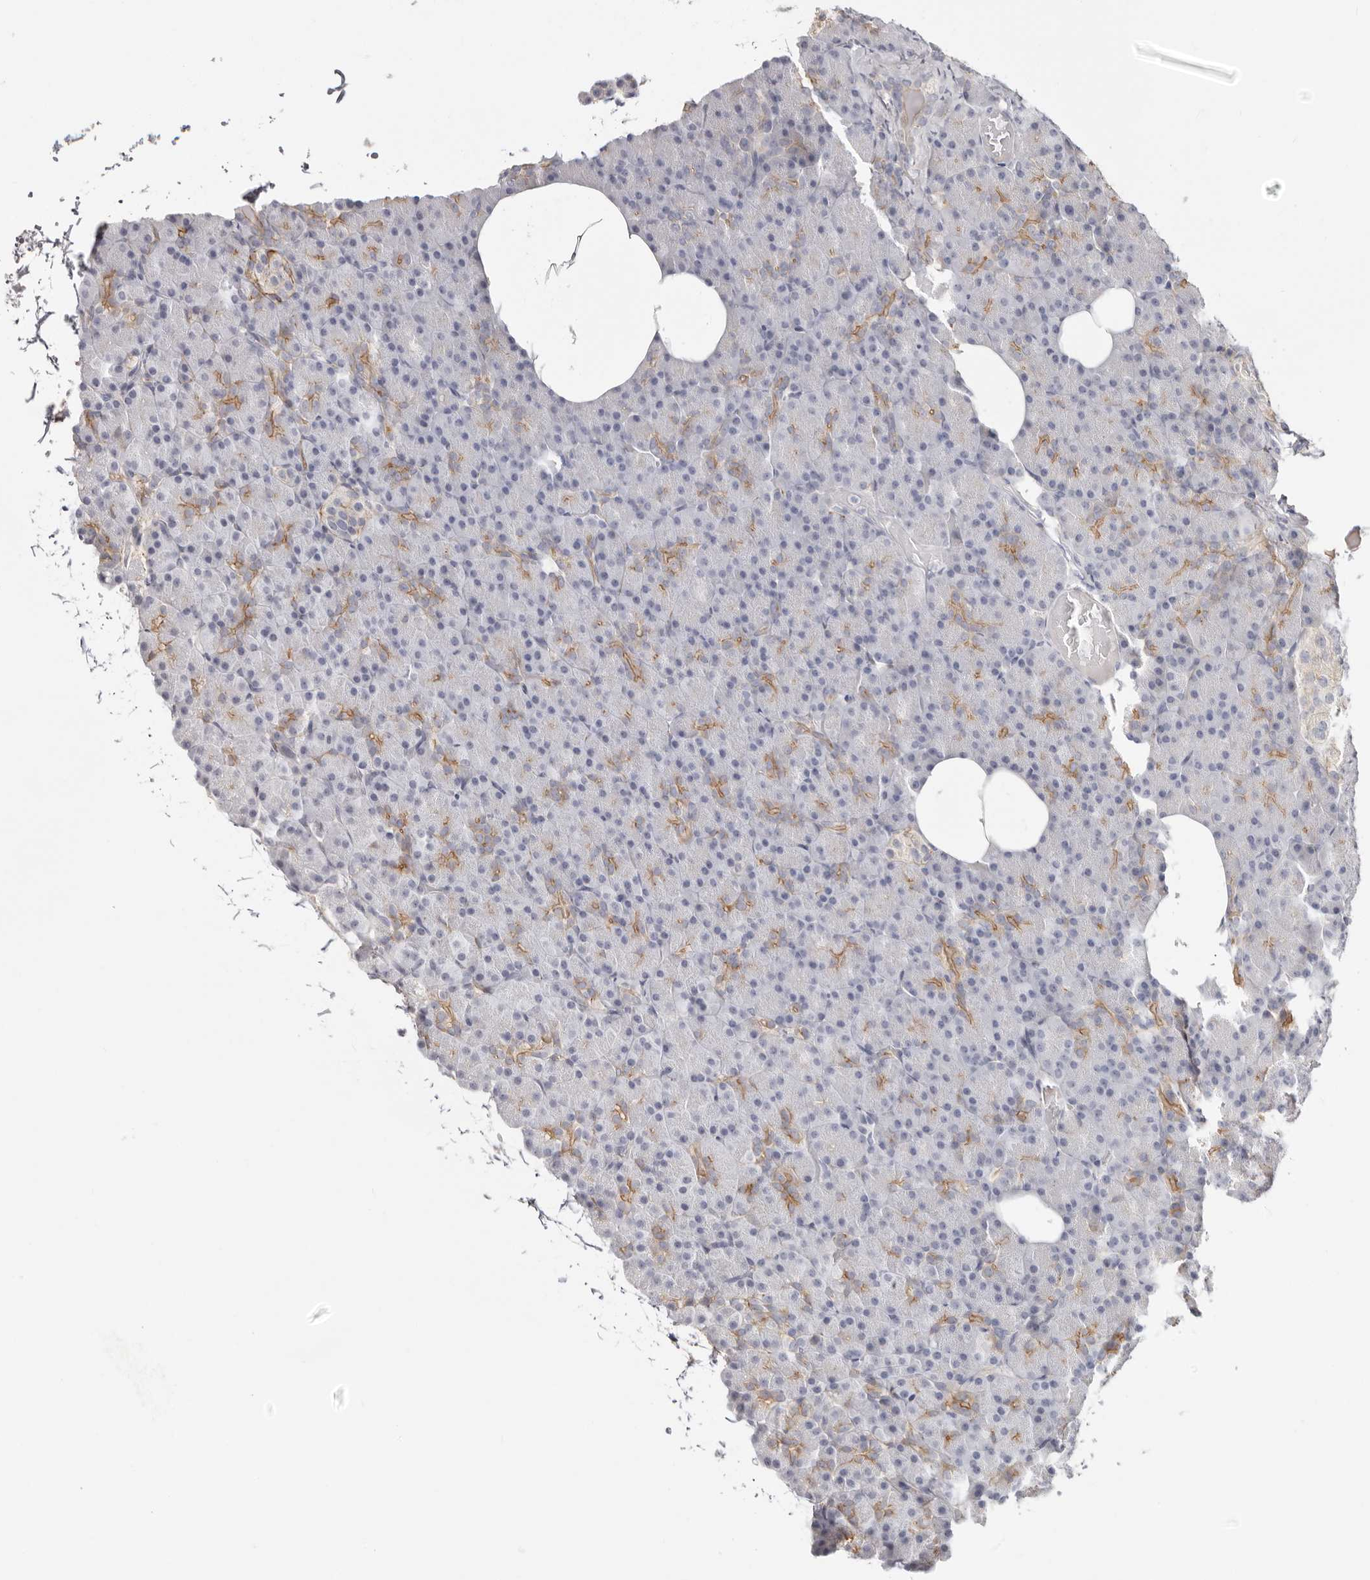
{"staining": {"intensity": "moderate", "quantity": "<25%", "location": "cytoplasmic/membranous"}, "tissue": "pancreas", "cell_type": "Exocrine glandular cells", "image_type": "normal", "snomed": [{"axis": "morphology", "description": "Normal tissue, NOS"}, {"axis": "topography", "description": "Pancreas"}], "caption": "Unremarkable pancreas was stained to show a protein in brown. There is low levels of moderate cytoplasmic/membranous staining in approximately <25% of exocrine glandular cells. (DAB IHC with brightfield microscopy, high magnification).", "gene": "SZT2", "patient": {"sex": "female", "age": 43}}